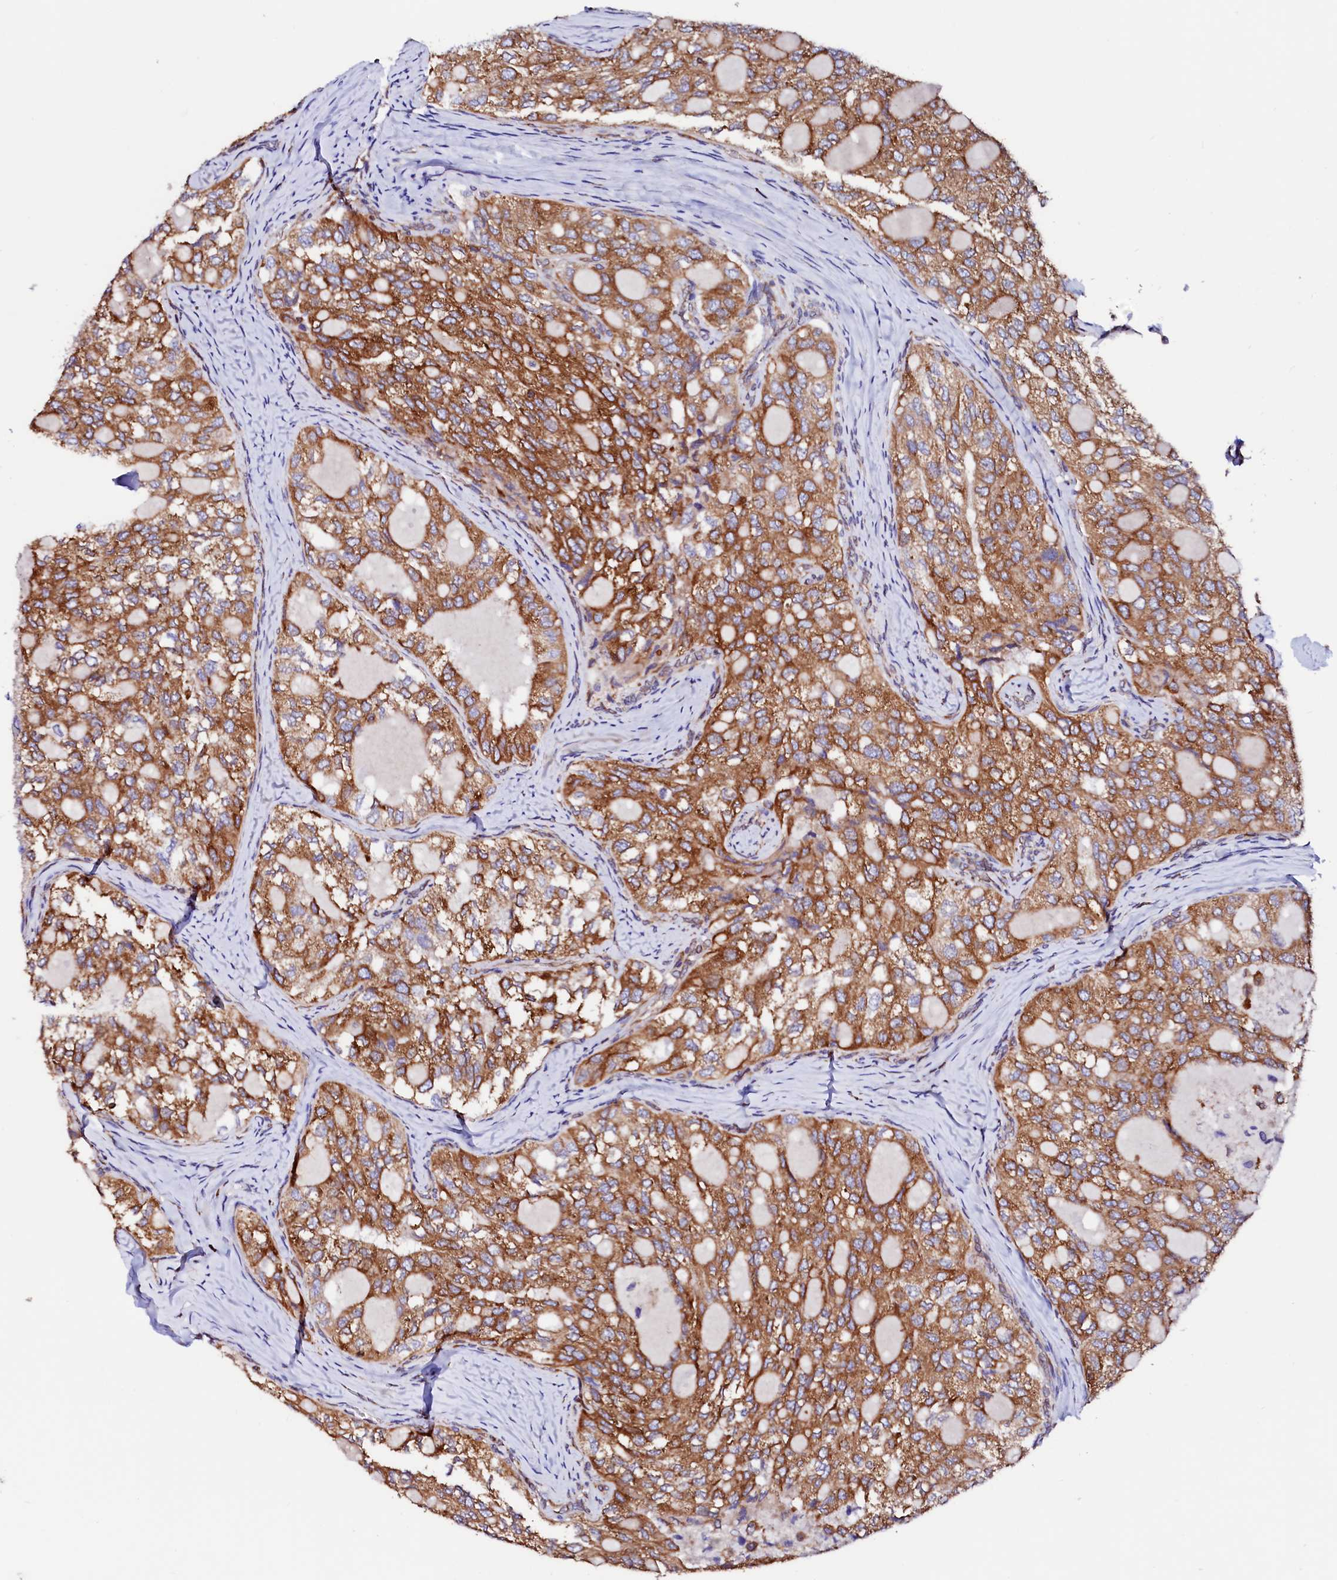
{"staining": {"intensity": "moderate", "quantity": ">75%", "location": "cytoplasmic/membranous"}, "tissue": "thyroid cancer", "cell_type": "Tumor cells", "image_type": "cancer", "snomed": [{"axis": "morphology", "description": "Follicular adenoma carcinoma, NOS"}, {"axis": "topography", "description": "Thyroid gland"}], "caption": "Immunohistochemical staining of thyroid cancer demonstrates moderate cytoplasmic/membranous protein expression in approximately >75% of tumor cells.", "gene": "DERL1", "patient": {"sex": "male", "age": 75}}